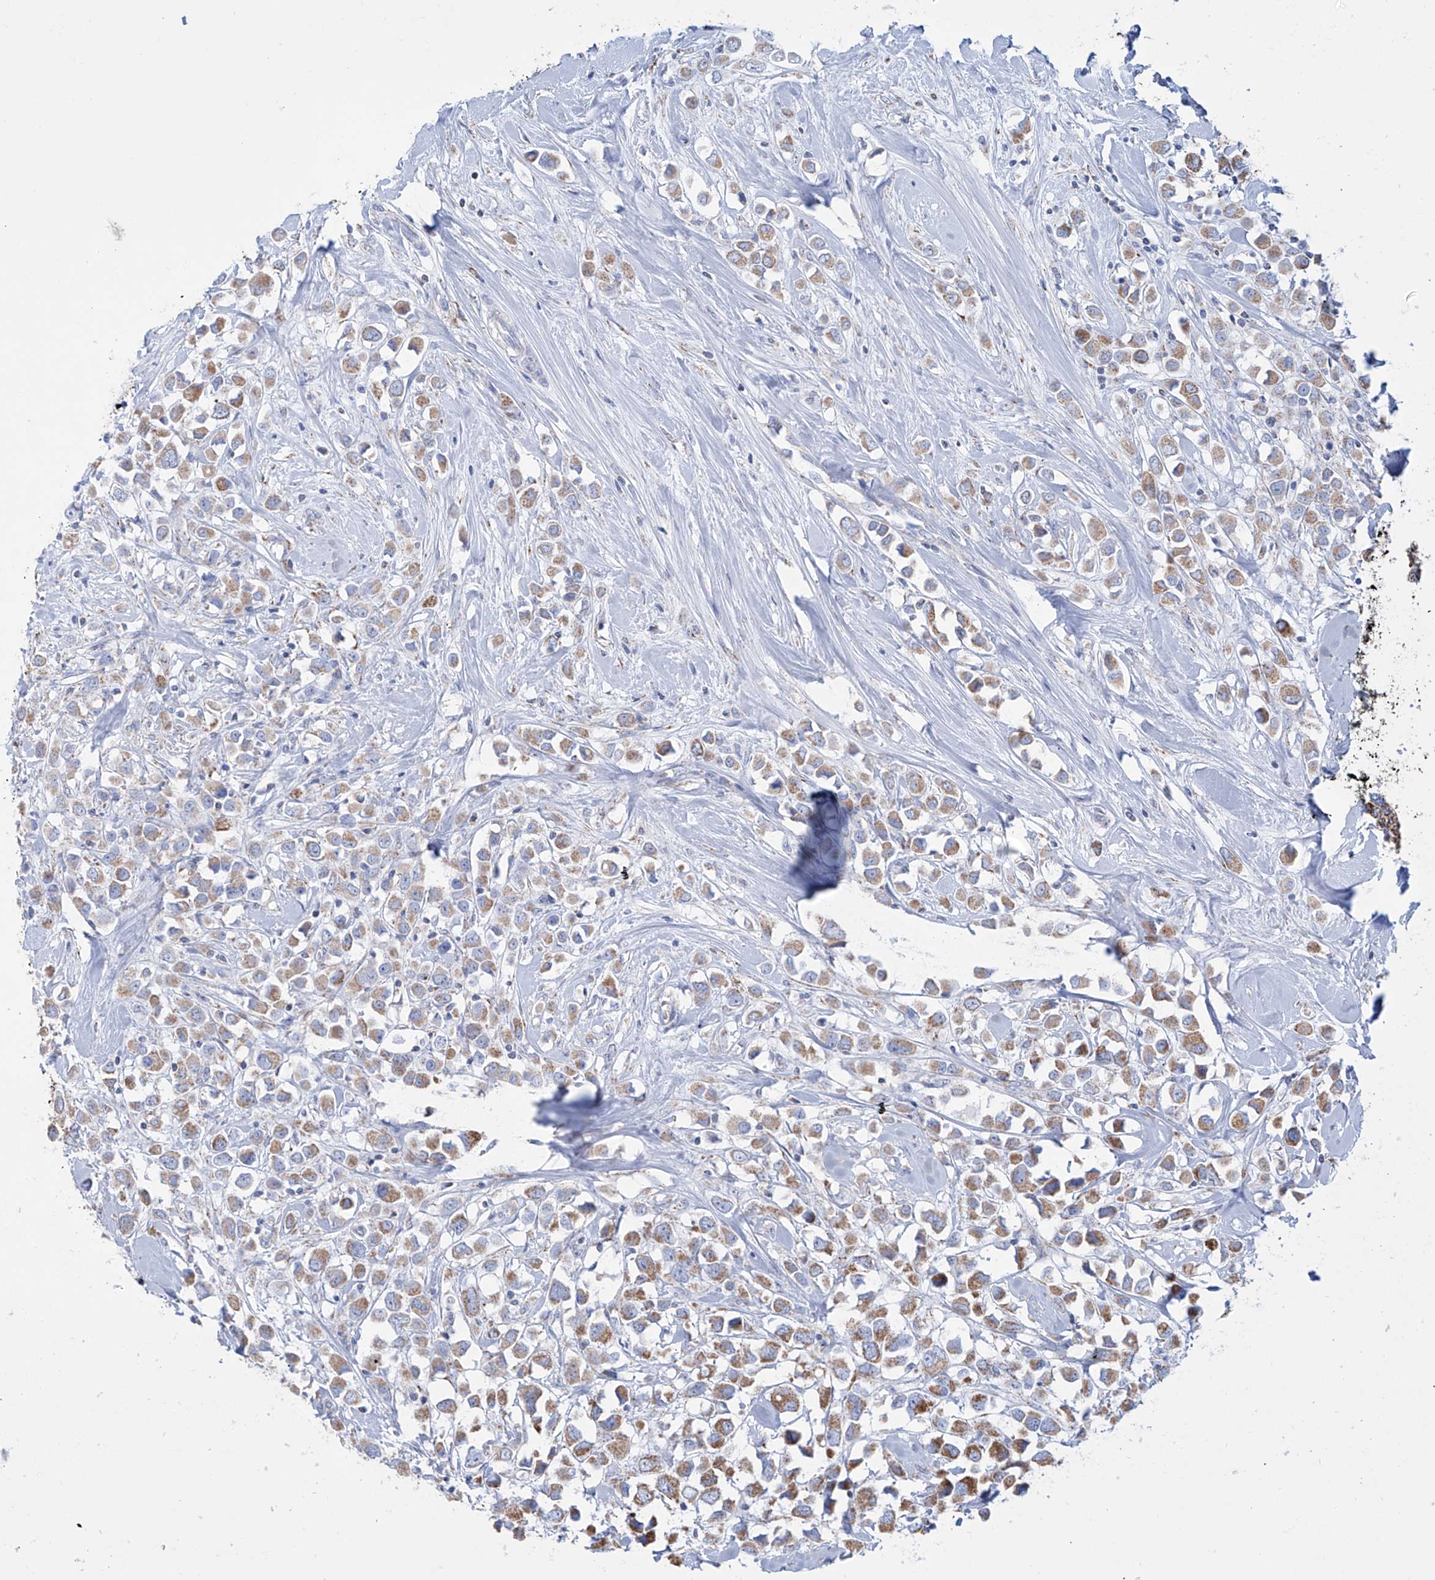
{"staining": {"intensity": "moderate", "quantity": ">75%", "location": "cytoplasmic/membranous"}, "tissue": "breast cancer", "cell_type": "Tumor cells", "image_type": "cancer", "snomed": [{"axis": "morphology", "description": "Duct carcinoma"}, {"axis": "topography", "description": "Breast"}], "caption": "Intraductal carcinoma (breast) stained with a brown dye demonstrates moderate cytoplasmic/membranous positive expression in about >75% of tumor cells.", "gene": "ALDH6A1", "patient": {"sex": "female", "age": 61}}